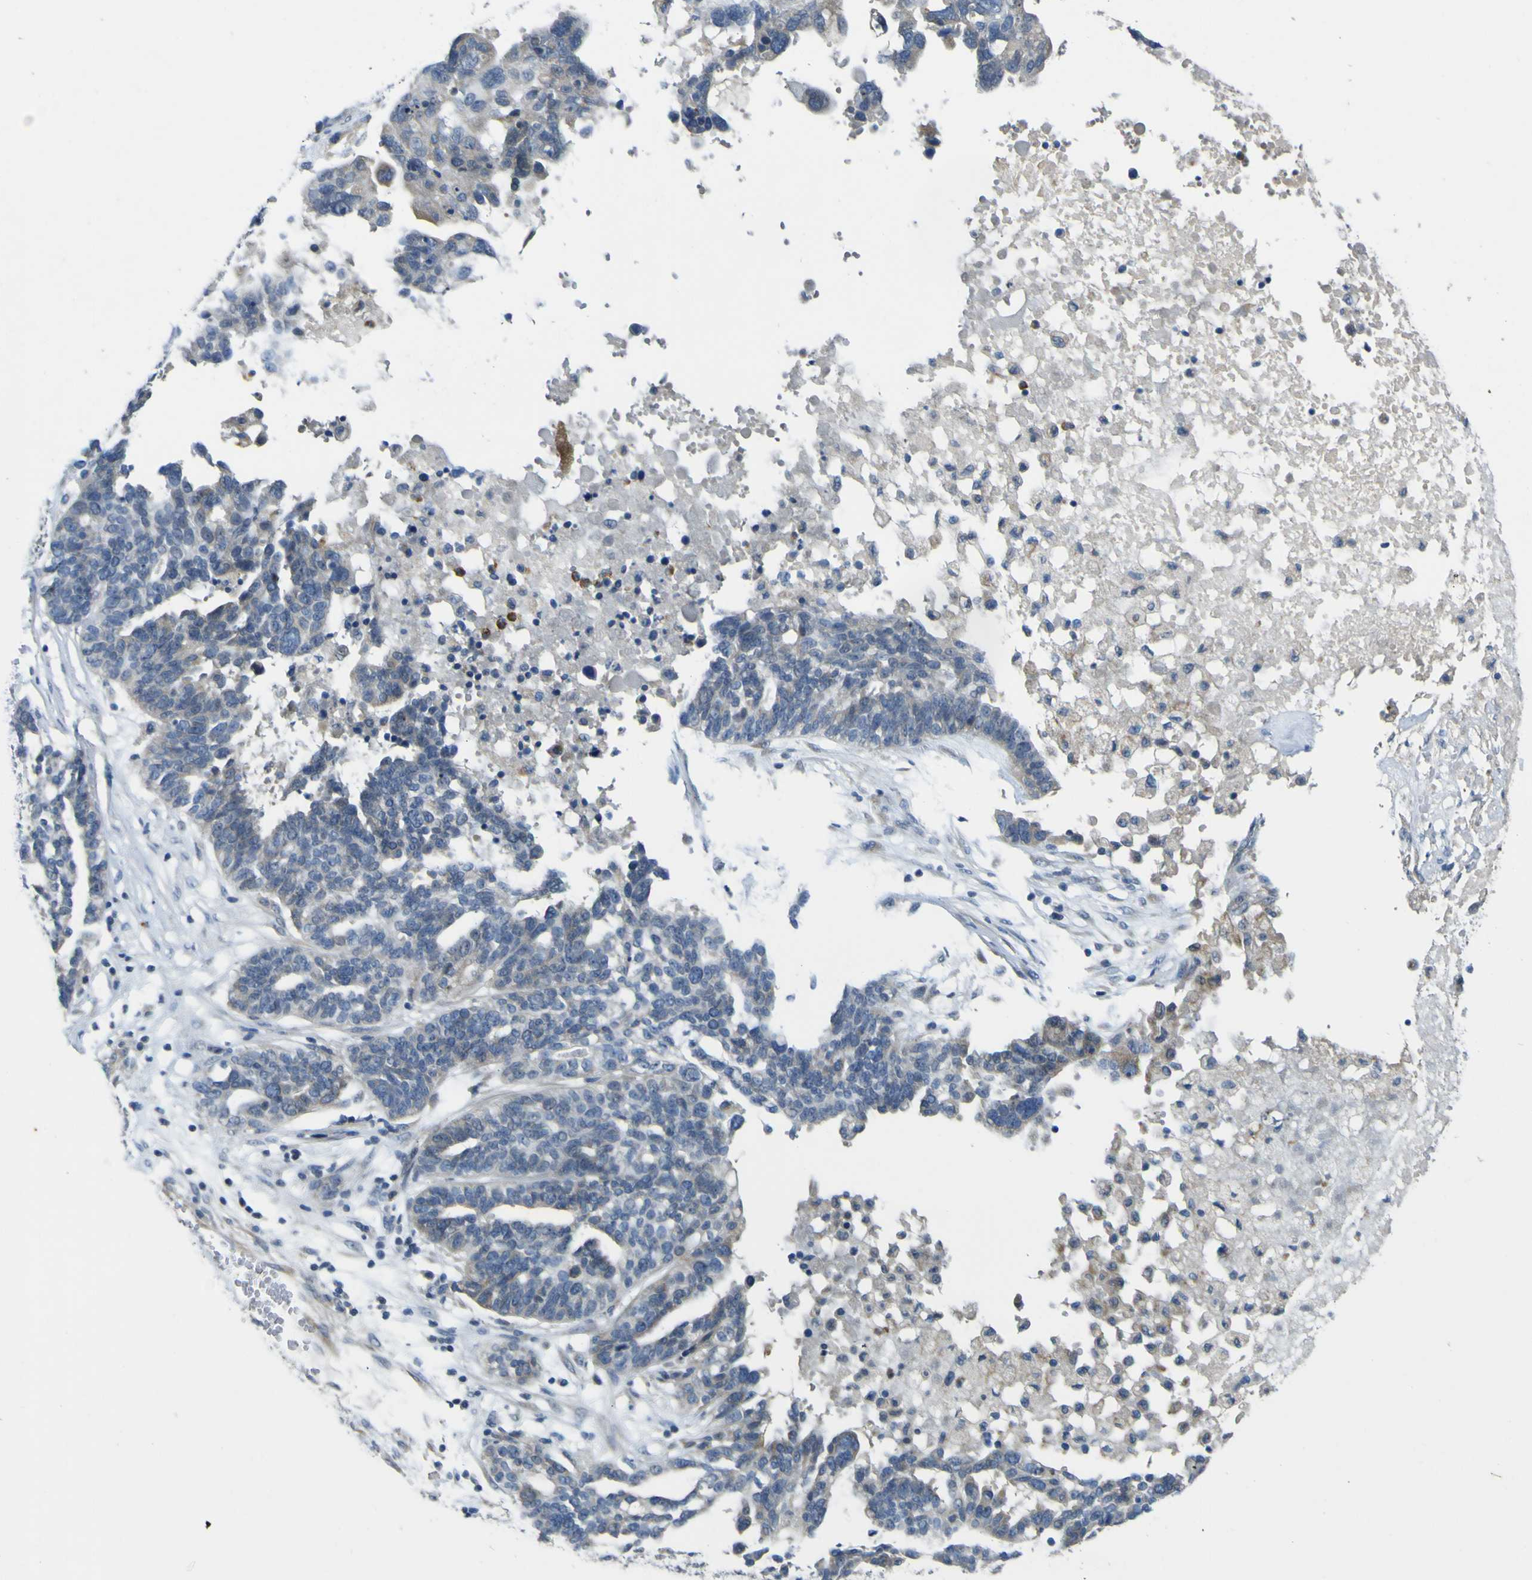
{"staining": {"intensity": "weak", "quantity": "<25%", "location": "cytoplasmic/membranous"}, "tissue": "ovarian cancer", "cell_type": "Tumor cells", "image_type": "cancer", "snomed": [{"axis": "morphology", "description": "Cystadenocarcinoma, serous, NOS"}, {"axis": "topography", "description": "Ovary"}], "caption": "Ovarian serous cystadenocarcinoma was stained to show a protein in brown. There is no significant staining in tumor cells.", "gene": "LDLR", "patient": {"sex": "female", "age": 59}}